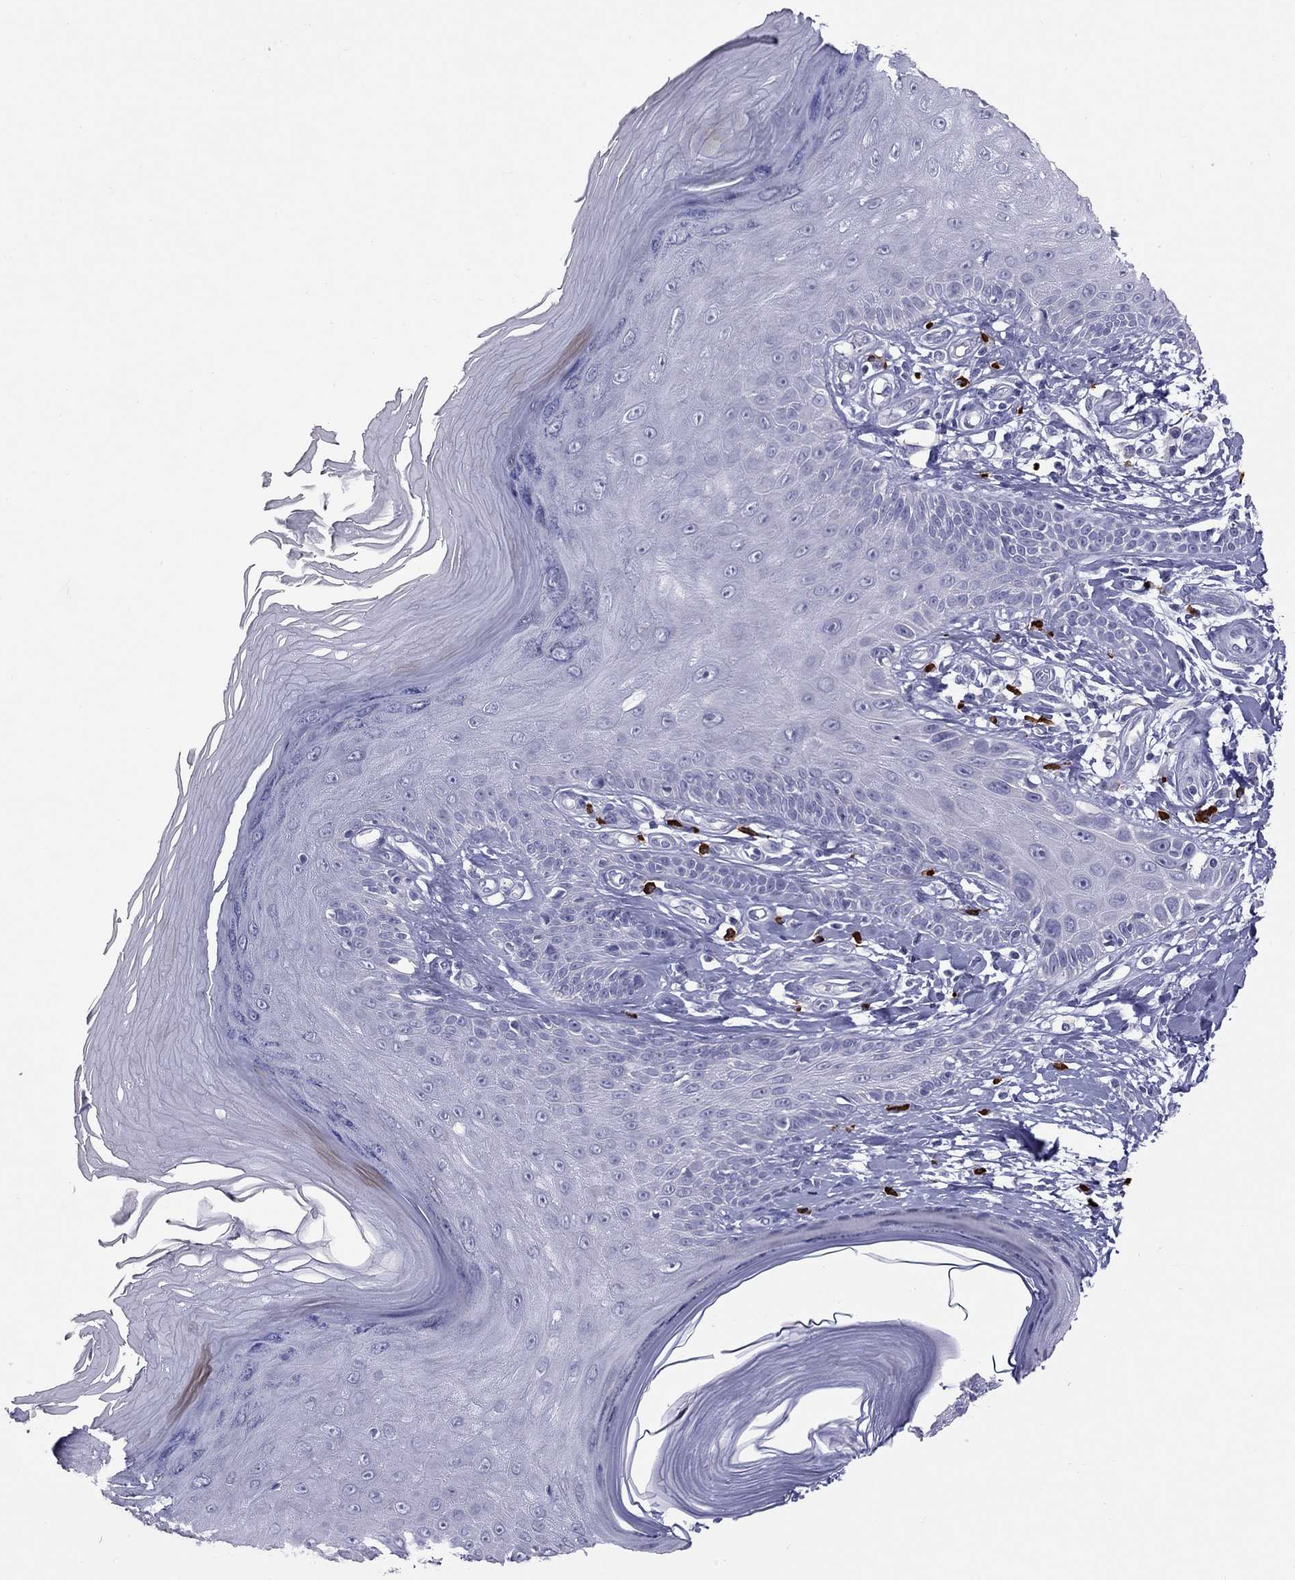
{"staining": {"intensity": "negative", "quantity": "none", "location": "none"}, "tissue": "skin", "cell_type": "Fibroblasts", "image_type": "normal", "snomed": [{"axis": "morphology", "description": "Normal tissue, NOS"}, {"axis": "morphology", "description": "Inflammation, NOS"}, {"axis": "morphology", "description": "Fibrosis, NOS"}, {"axis": "topography", "description": "Skin"}], "caption": "A high-resolution photomicrograph shows immunohistochemistry staining of unremarkable skin, which shows no significant staining in fibroblasts. (Brightfield microscopy of DAB (3,3'-diaminobenzidine) immunohistochemistry at high magnification).", "gene": "IL17REL", "patient": {"sex": "male", "age": 71}}